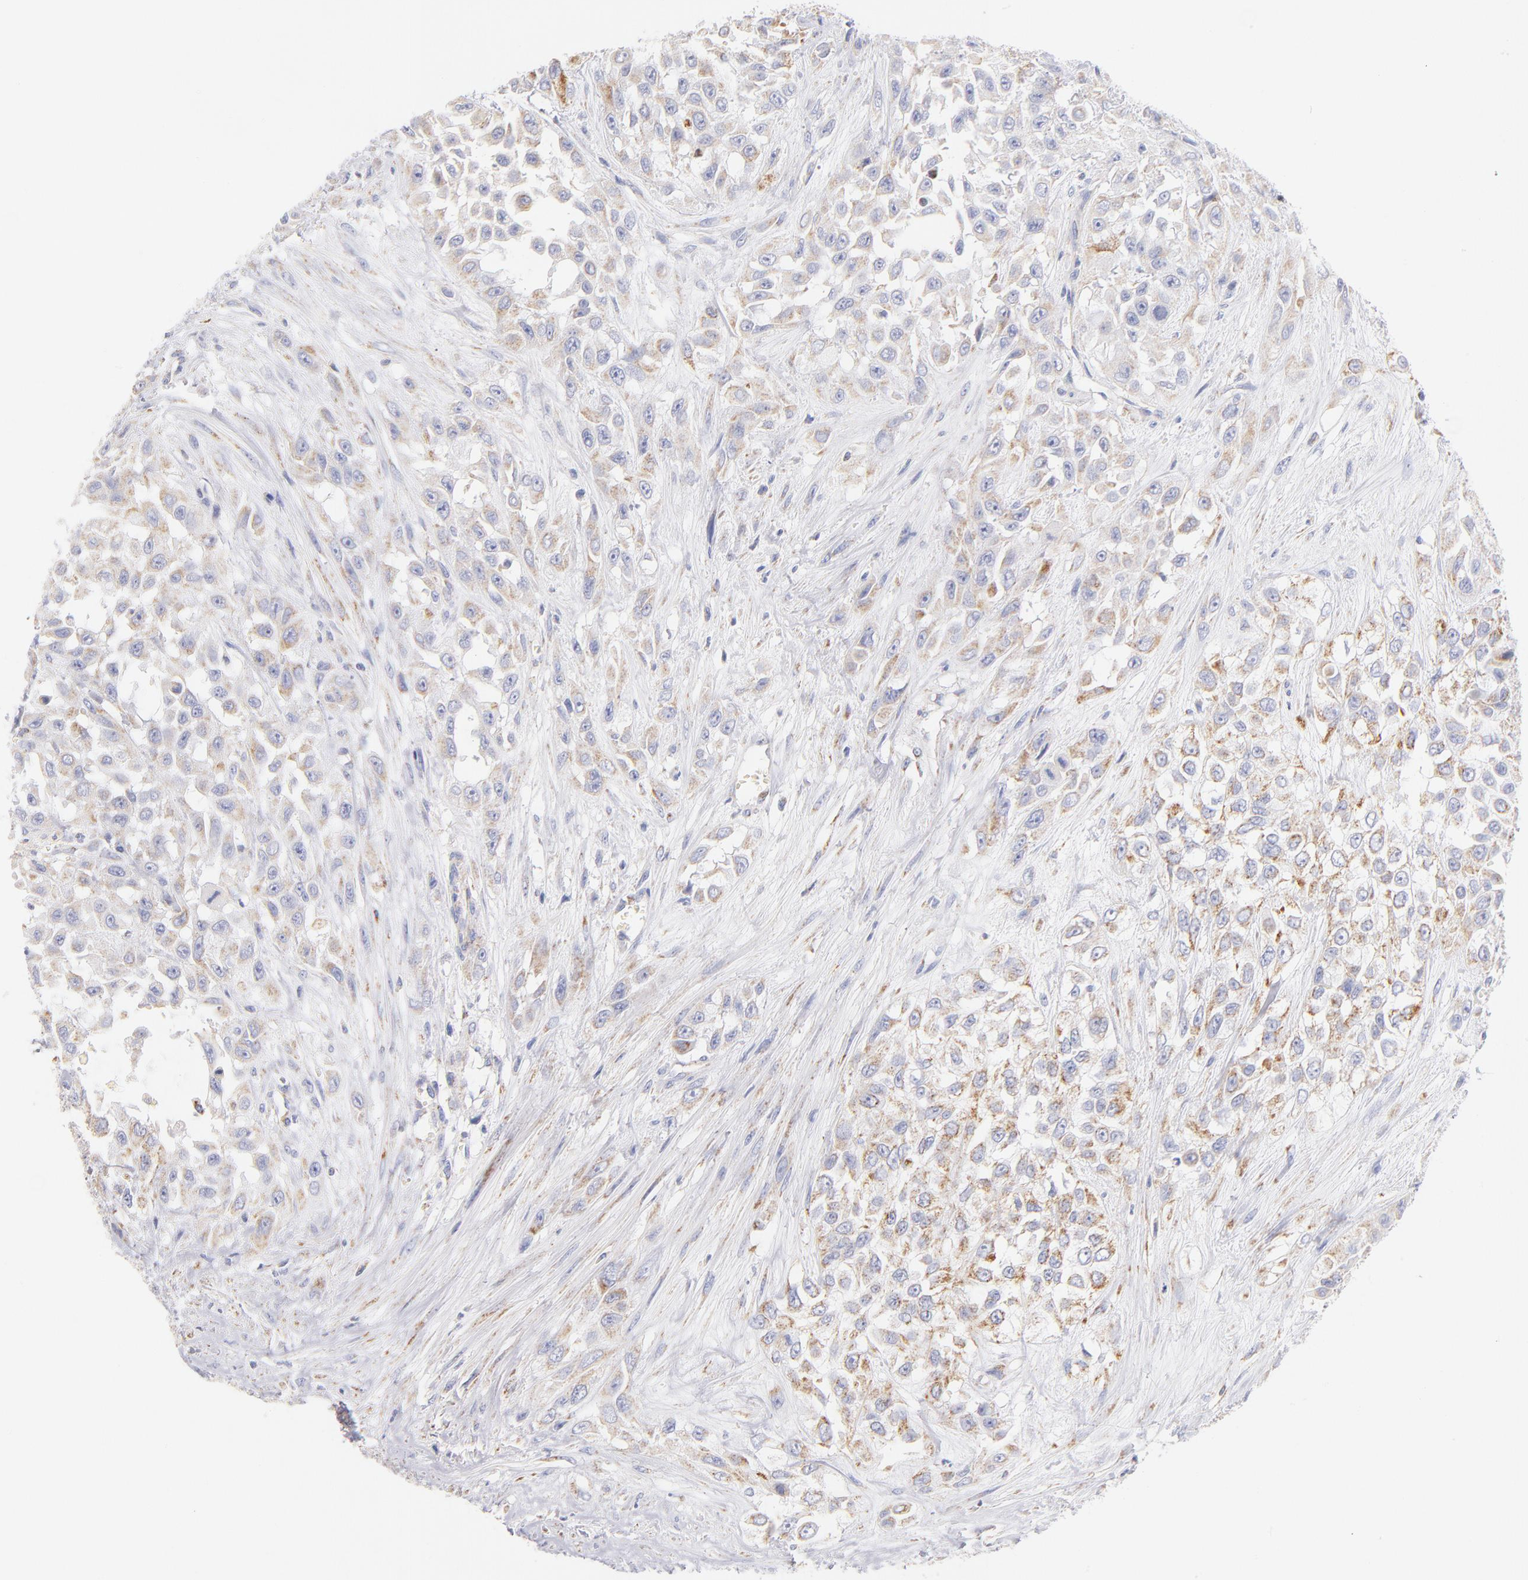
{"staining": {"intensity": "weak", "quantity": ">75%", "location": "cytoplasmic/membranous"}, "tissue": "urothelial cancer", "cell_type": "Tumor cells", "image_type": "cancer", "snomed": [{"axis": "morphology", "description": "Urothelial carcinoma, High grade"}, {"axis": "topography", "description": "Urinary bladder"}], "caption": "Weak cytoplasmic/membranous protein positivity is appreciated in about >75% of tumor cells in urothelial cancer.", "gene": "AIFM1", "patient": {"sex": "male", "age": 57}}